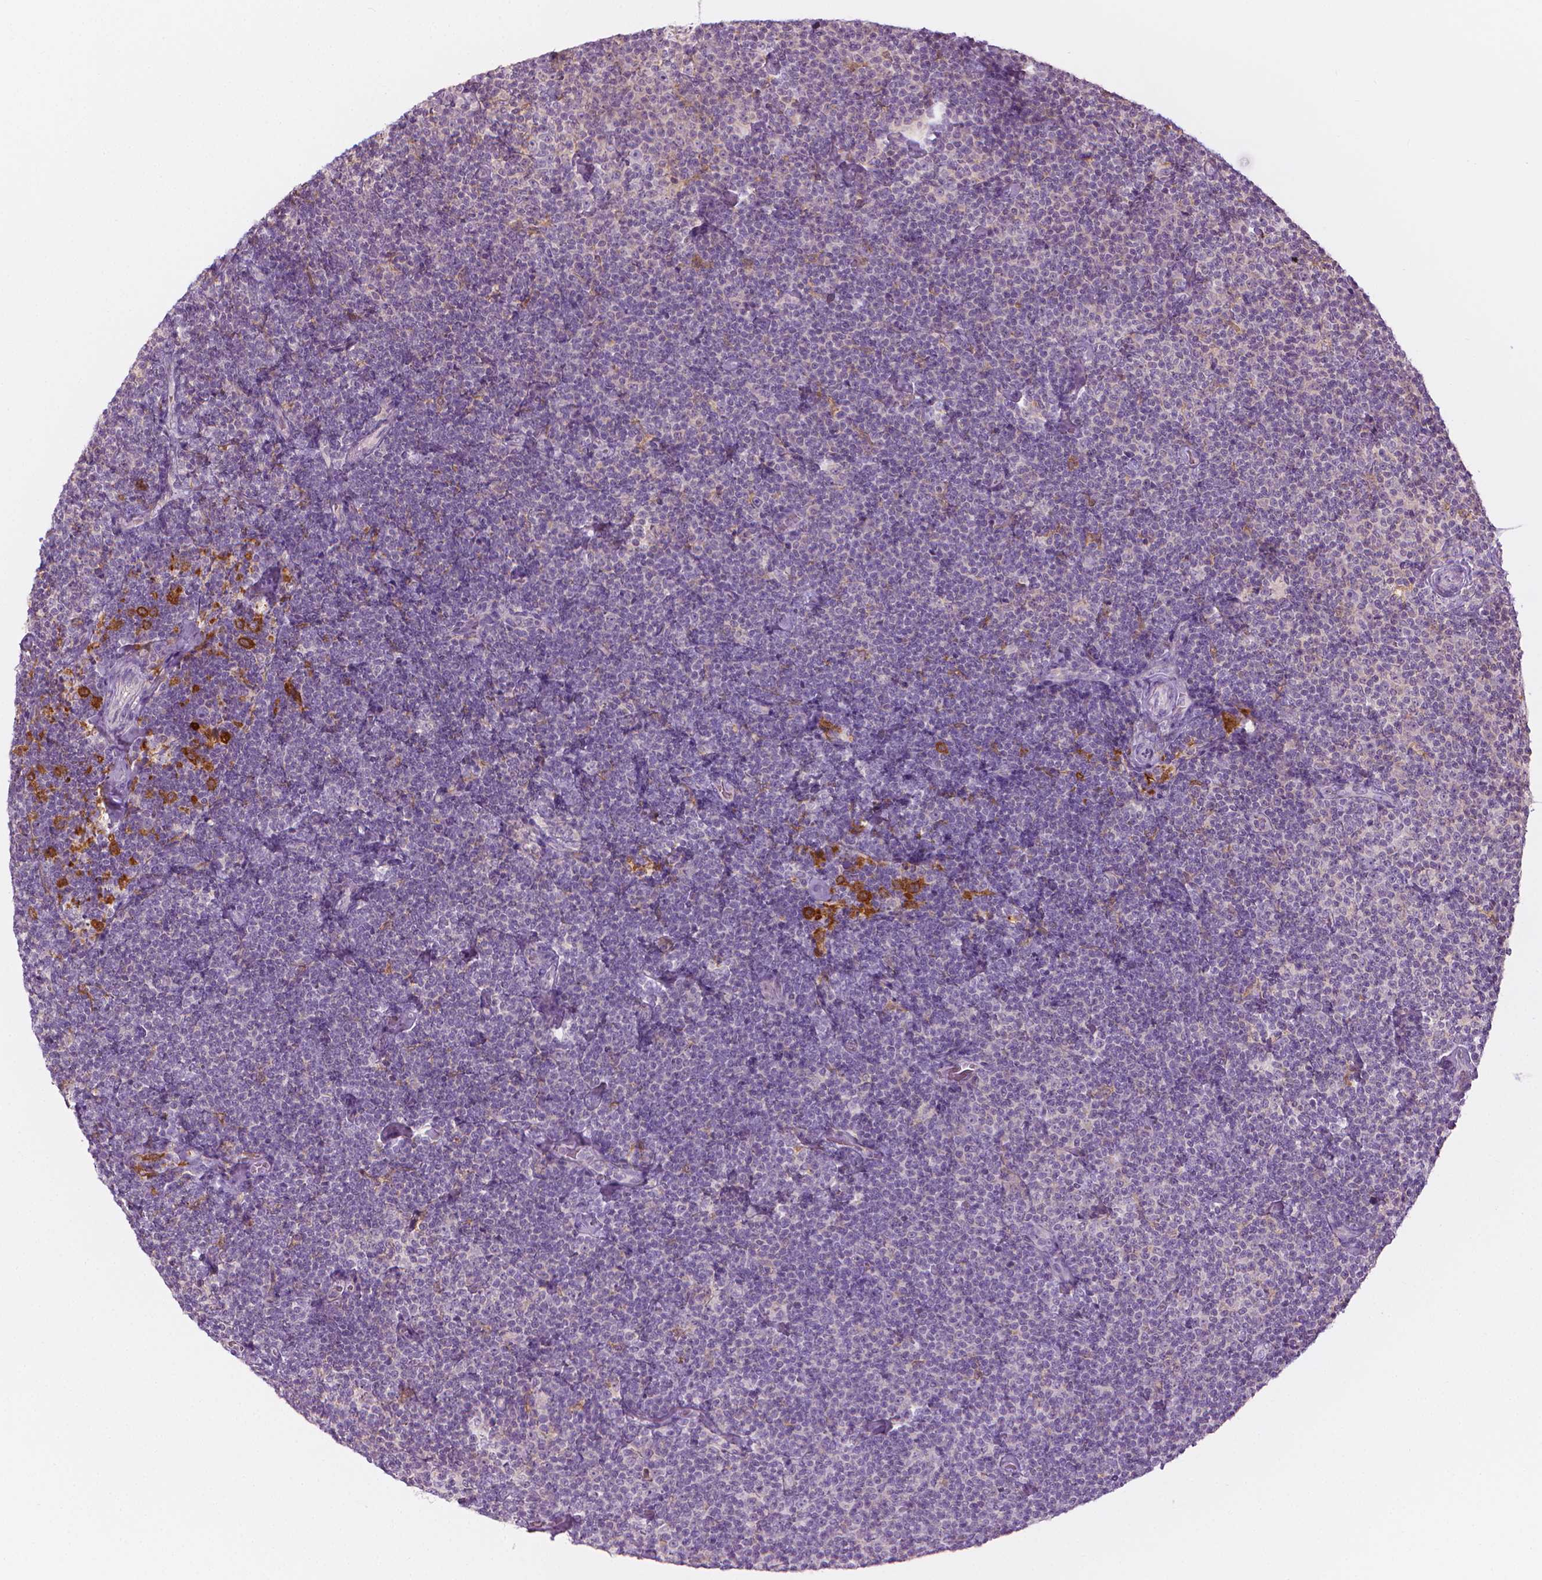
{"staining": {"intensity": "negative", "quantity": "none", "location": "none"}, "tissue": "lymphoma", "cell_type": "Tumor cells", "image_type": "cancer", "snomed": [{"axis": "morphology", "description": "Malignant lymphoma, non-Hodgkin's type, Low grade"}, {"axis": "topography", "description": "Lymph node"}], "caption": "Tumor cells are negative for brown protein staining in low-grade malignant lymphoma, non-Hodgkin's type. (DAB immunohistochemistry (IHC), high magnification).", "gene": "SHMT1", "patient": {"sex": "male", "age": 81}}